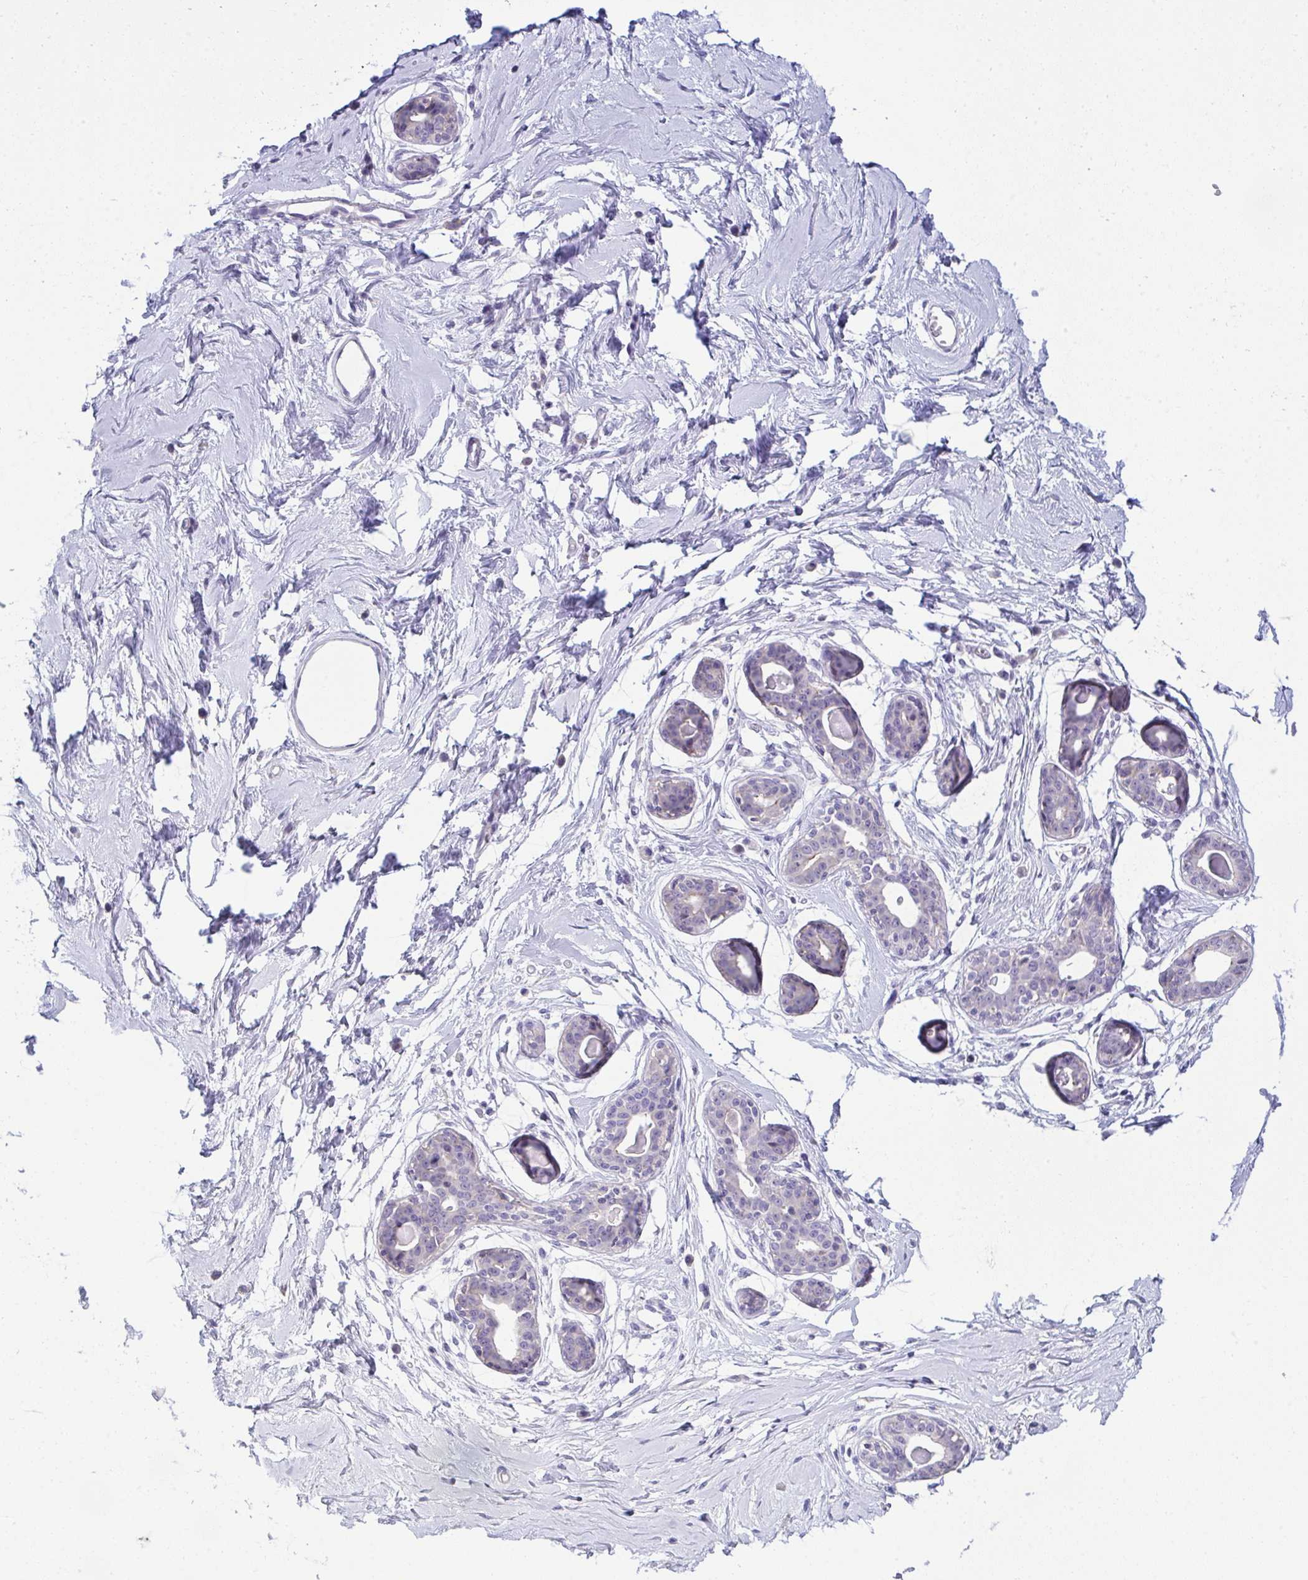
{"staining": {"intensity": "negative", "quantity": "none", "location": "none"}, "tissue": "breast", "cell_type": "Adipocytes", "image_type": "normal", "snomed": [{"axis": "morphology", "description": "Normal tissue, NOS"}, {"axis": "topography", "description": "Breast"}], "caption": "DAB immunohistochemical staining of benign breast reveals no significant staining in adipocytes. Nuclei are stained in blue.", "gene": "RANBP2", "patient": {"sex": "female", "age": 45}}